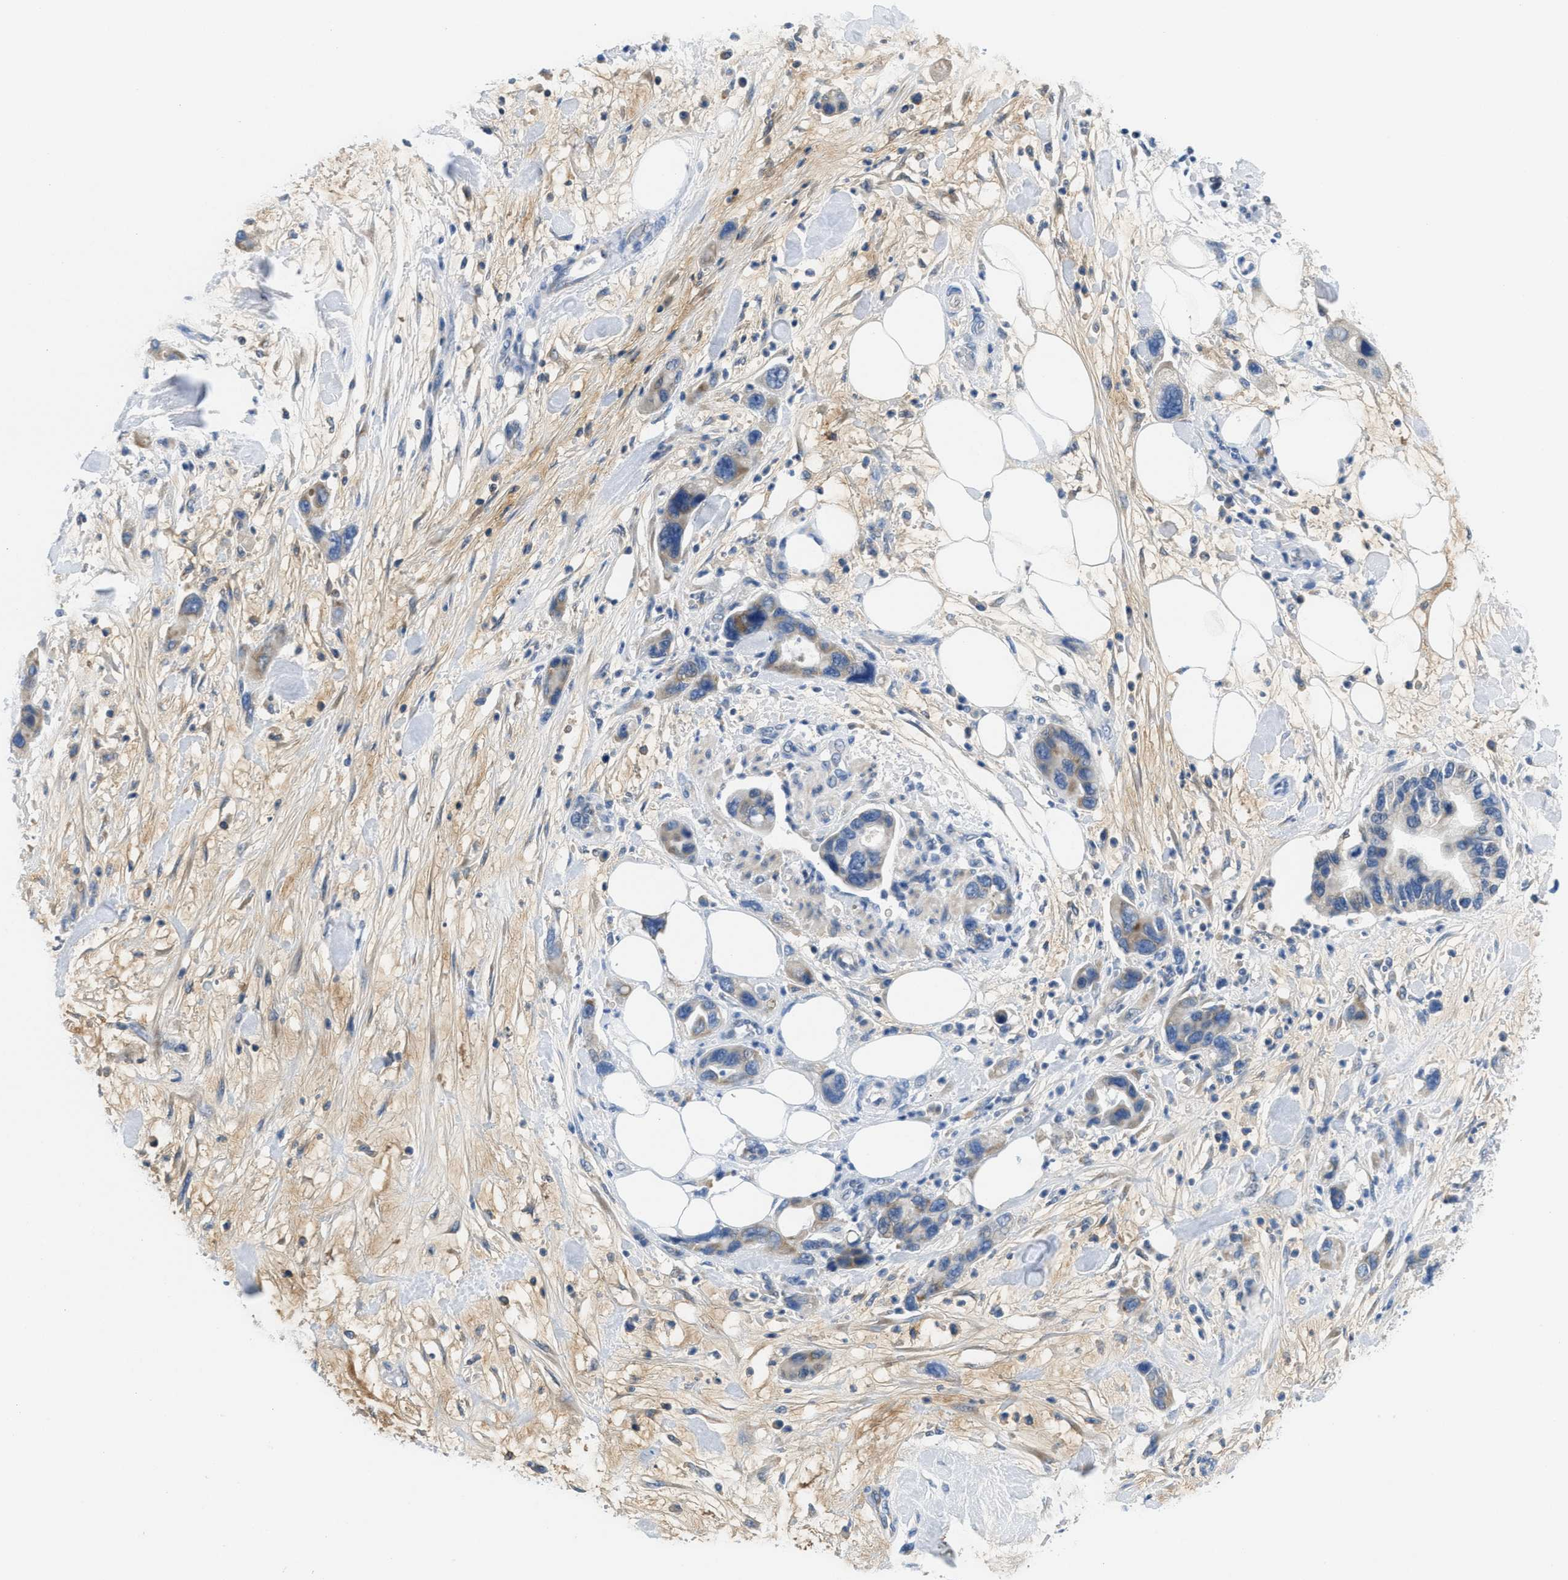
{"staining": {"intensity": "moderate", "quantity": "<25%", "location": "cytoplasmic/membranous"}, "tissue": "pancreatic cancer", "cell_type": "Tumor cells", "image_type": "cancer", "snomed": [{"axis": "morphology", "description": "Normal tissue, NOS"}, {"axis": "morphology", "description": "Adenocarcinoma, NOS"}, {"axis": "topography", "description": "Pancreas"}], "caption": "Pancreatic adenocarcinoma stained with immunohistochemistry demonstrates moderate cytoplasmic/membranous expression in about <25% of tumor cells. Using DAB (3,3'-diaminobenzidine) (brown) and hematoxylin (blue) stains, captured at high magnification using brightfield microscopy.", "gene": "PTDSS1", "patient": {"sex": "female", "age": 71}}